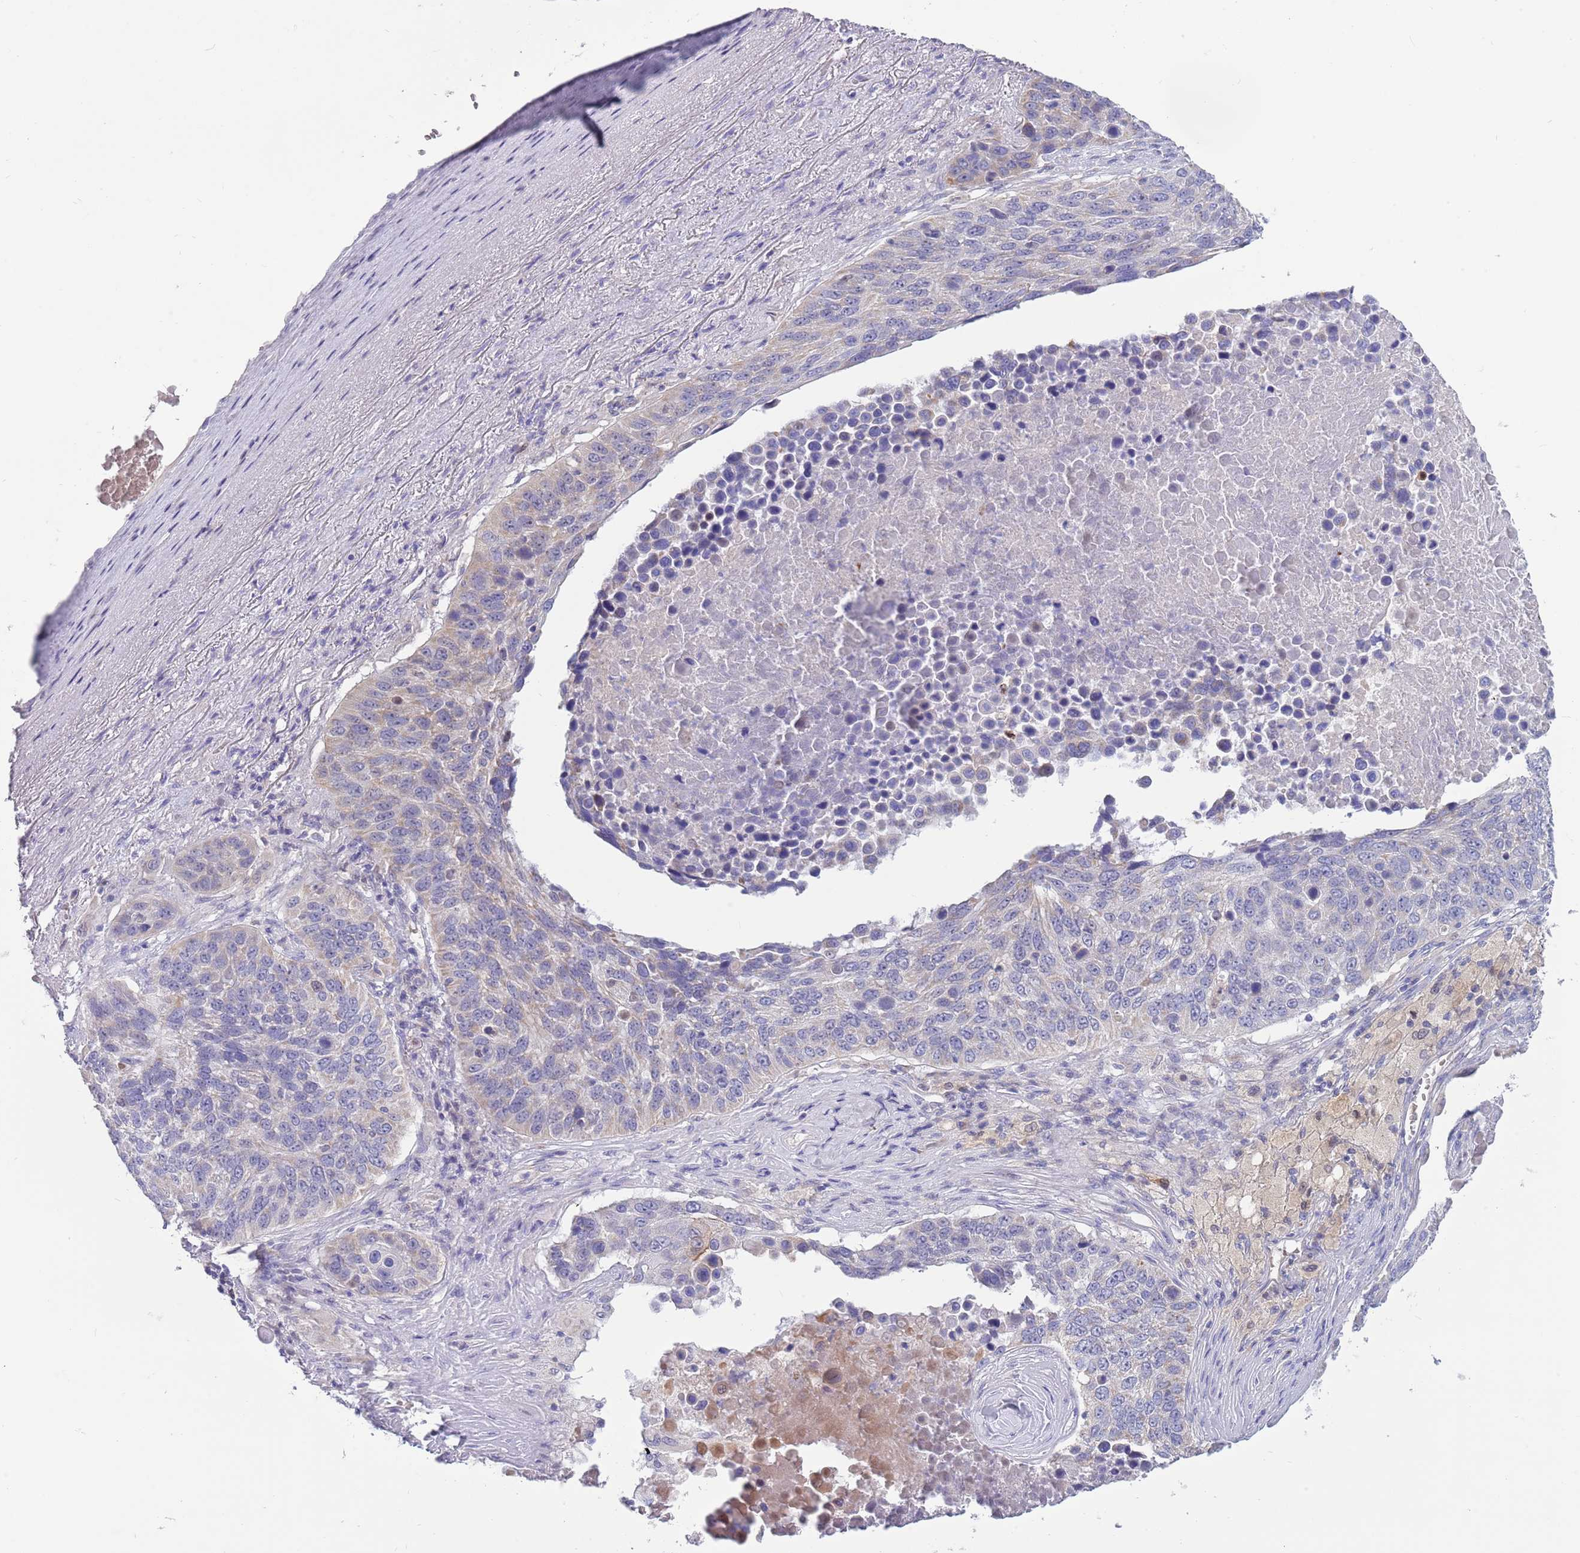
{"staining": {"intensity": "weak", "quantity": "<25%", "location": "cytoplasmic/membranous"}, "tissue": "lung cancer", "cell_type": "Tumor cells", "image_type": "cancer", "snomed": [{"axis": "morphology", "description": "Normal tissue, NOS"}, {"axis": "morphology", "description": "Squamous cell carcinoma, NOS"}, {"axis": "topography", "description": "Lymph node"}, {"axis": "topography", "description": "Lung"}], "caption": "The histopathology image demonstrates no significant expression in tumor cells of lung squamous cell carcinoma. The staining was performed using DAB to visualize the protein expression in brown, while the nuclei were stained in blue with hematoxylin (Magnification: 20x).", "gene": "DDHD1", "patient": {"sex": "male", "age": 66}}